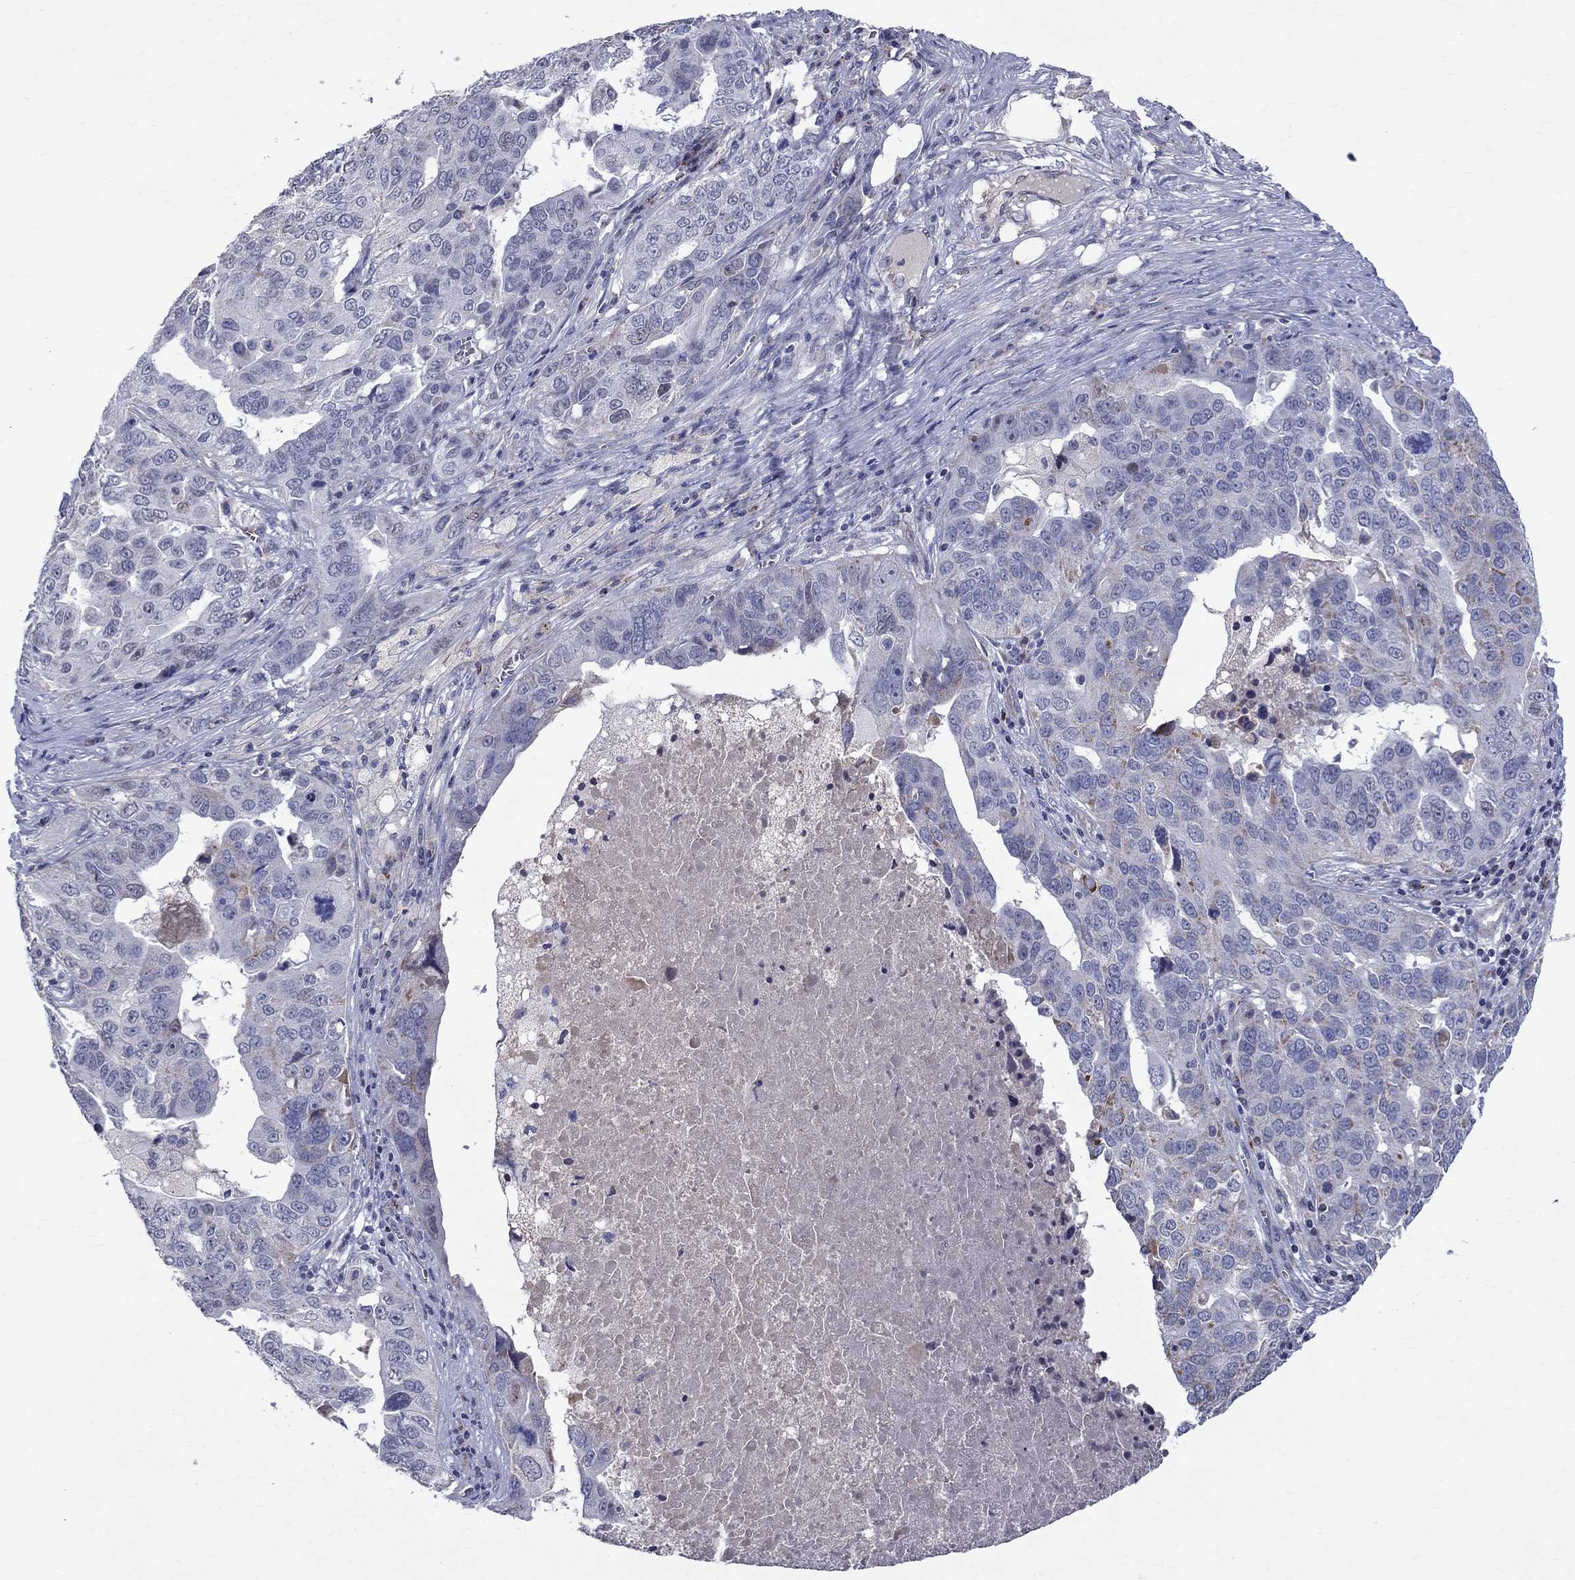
{"staining": {"intensity": "negative", "quantity": "none", "location": "none"}, "tissue": "ovarian cancer", "cell_type": "Tumor cells", "image_type": "cancer", "snomed": [{"axis": "morphology", "description": "Carcinoma, endometroid"}, {"axis": "topography", "description": "Soft tissue"}, {"axis": "topography", "description": "Ovary"}], "caption": "Endometroid carcinoma (ovarian) was stained to show a protein in brown. There is no significant staining in tumor cells.", "gene": "SLC4A10", "patient": {"sex": "female", "age": 52}}